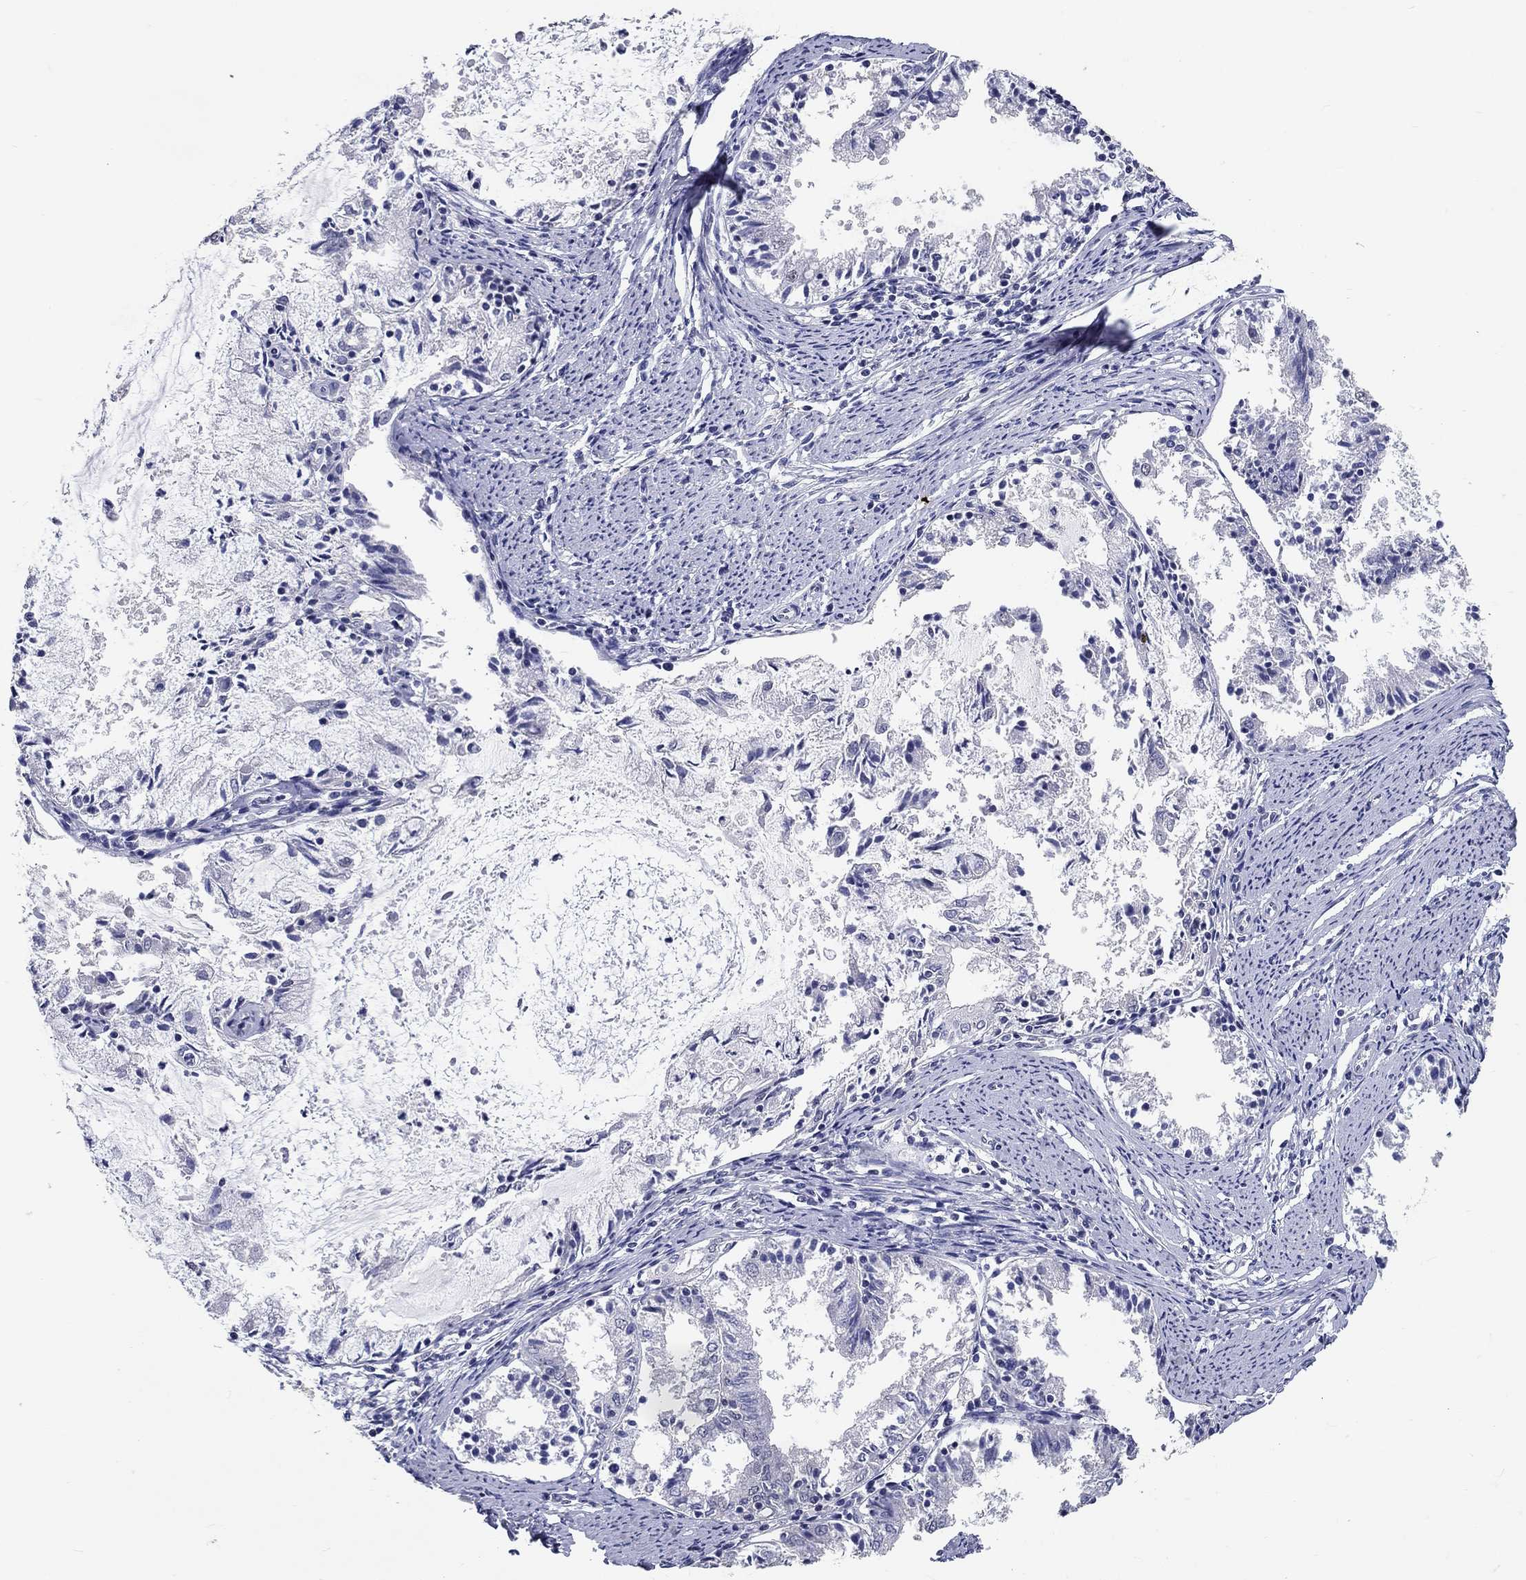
{"staining": {"intensity": "negative", "quantity": "none", "location": "none"}, "tissue": "endometrial cancer", "cell_type": "Tumor cells", "image_type": "cancer", "snomed": [{"axis": "morphology", "description": "Adenocarcinoma, NOS"}, {"axis": "topography", "description": "Endometrium"}], "caption": "High power microscopy histopathology image of an immunohistochemistry photomicrograph of endometrial cancer (adenocarcinoma), revealing no significant staining in tumor cells.", "gene": "GRIN1", "patient": {"sex": "female", "age": 57}}